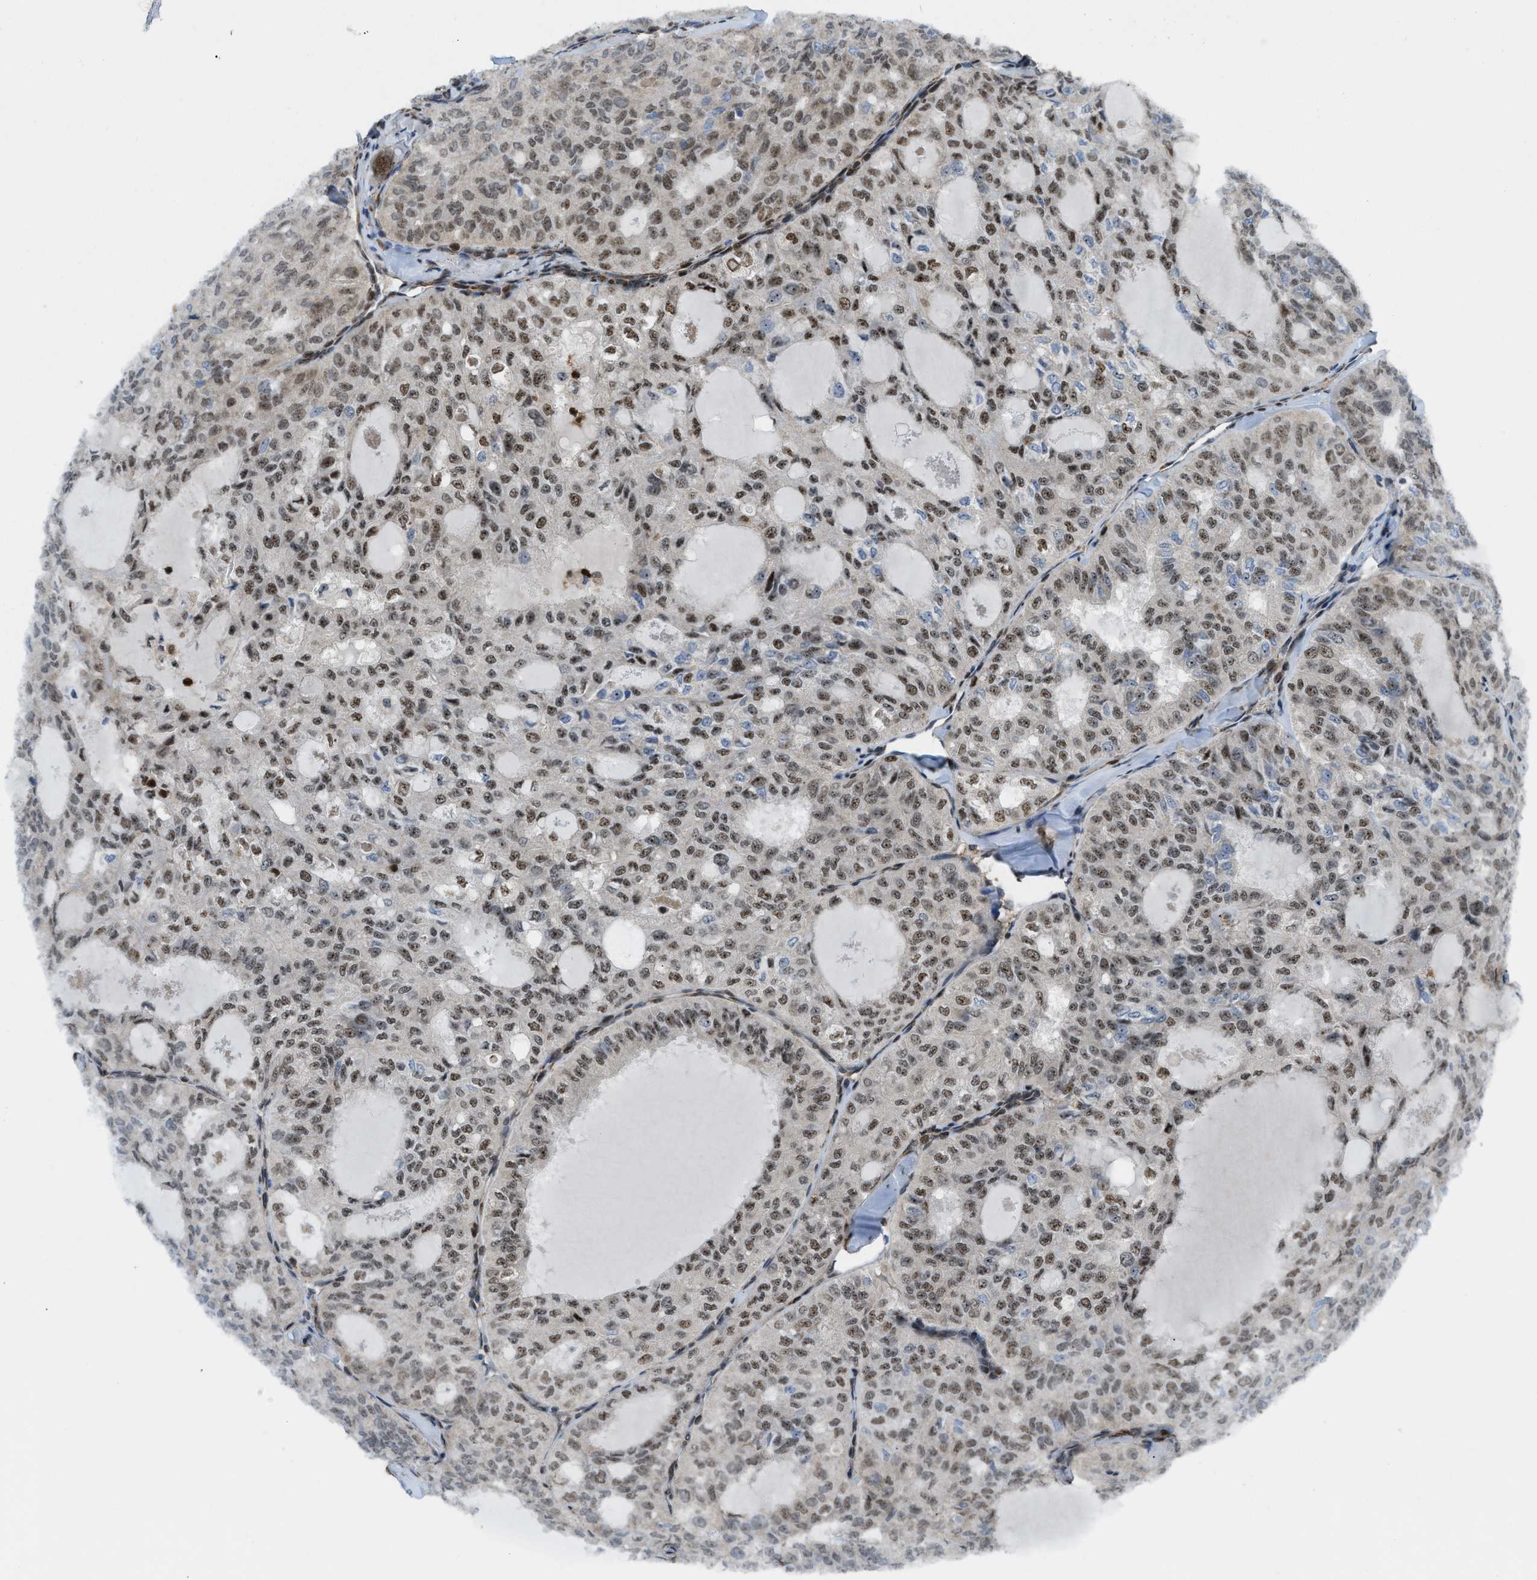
{"staining": {"intensity": "moderate", "quantity": ">75%", "location": "nuclear"}, "tissue": "thyroid cancer", "cell_type": "Tumor cells", "image_type": "cancer", "snomed": [{"axis": "morphology", "description": "Follicular adenoma carcinoma, NOS"}, {"axis": "topography", "description": "Thyroid gland"}], "caption": "A high-resolution micrograph shows immunohistochemistry staining of follicular adenoma carcinoma (thyroid), which demonstrates moderate nuclear positivity in about >75% of tumor cells.", "gene": "E2F1", "patient": {"sex": "male", "age": 75}}